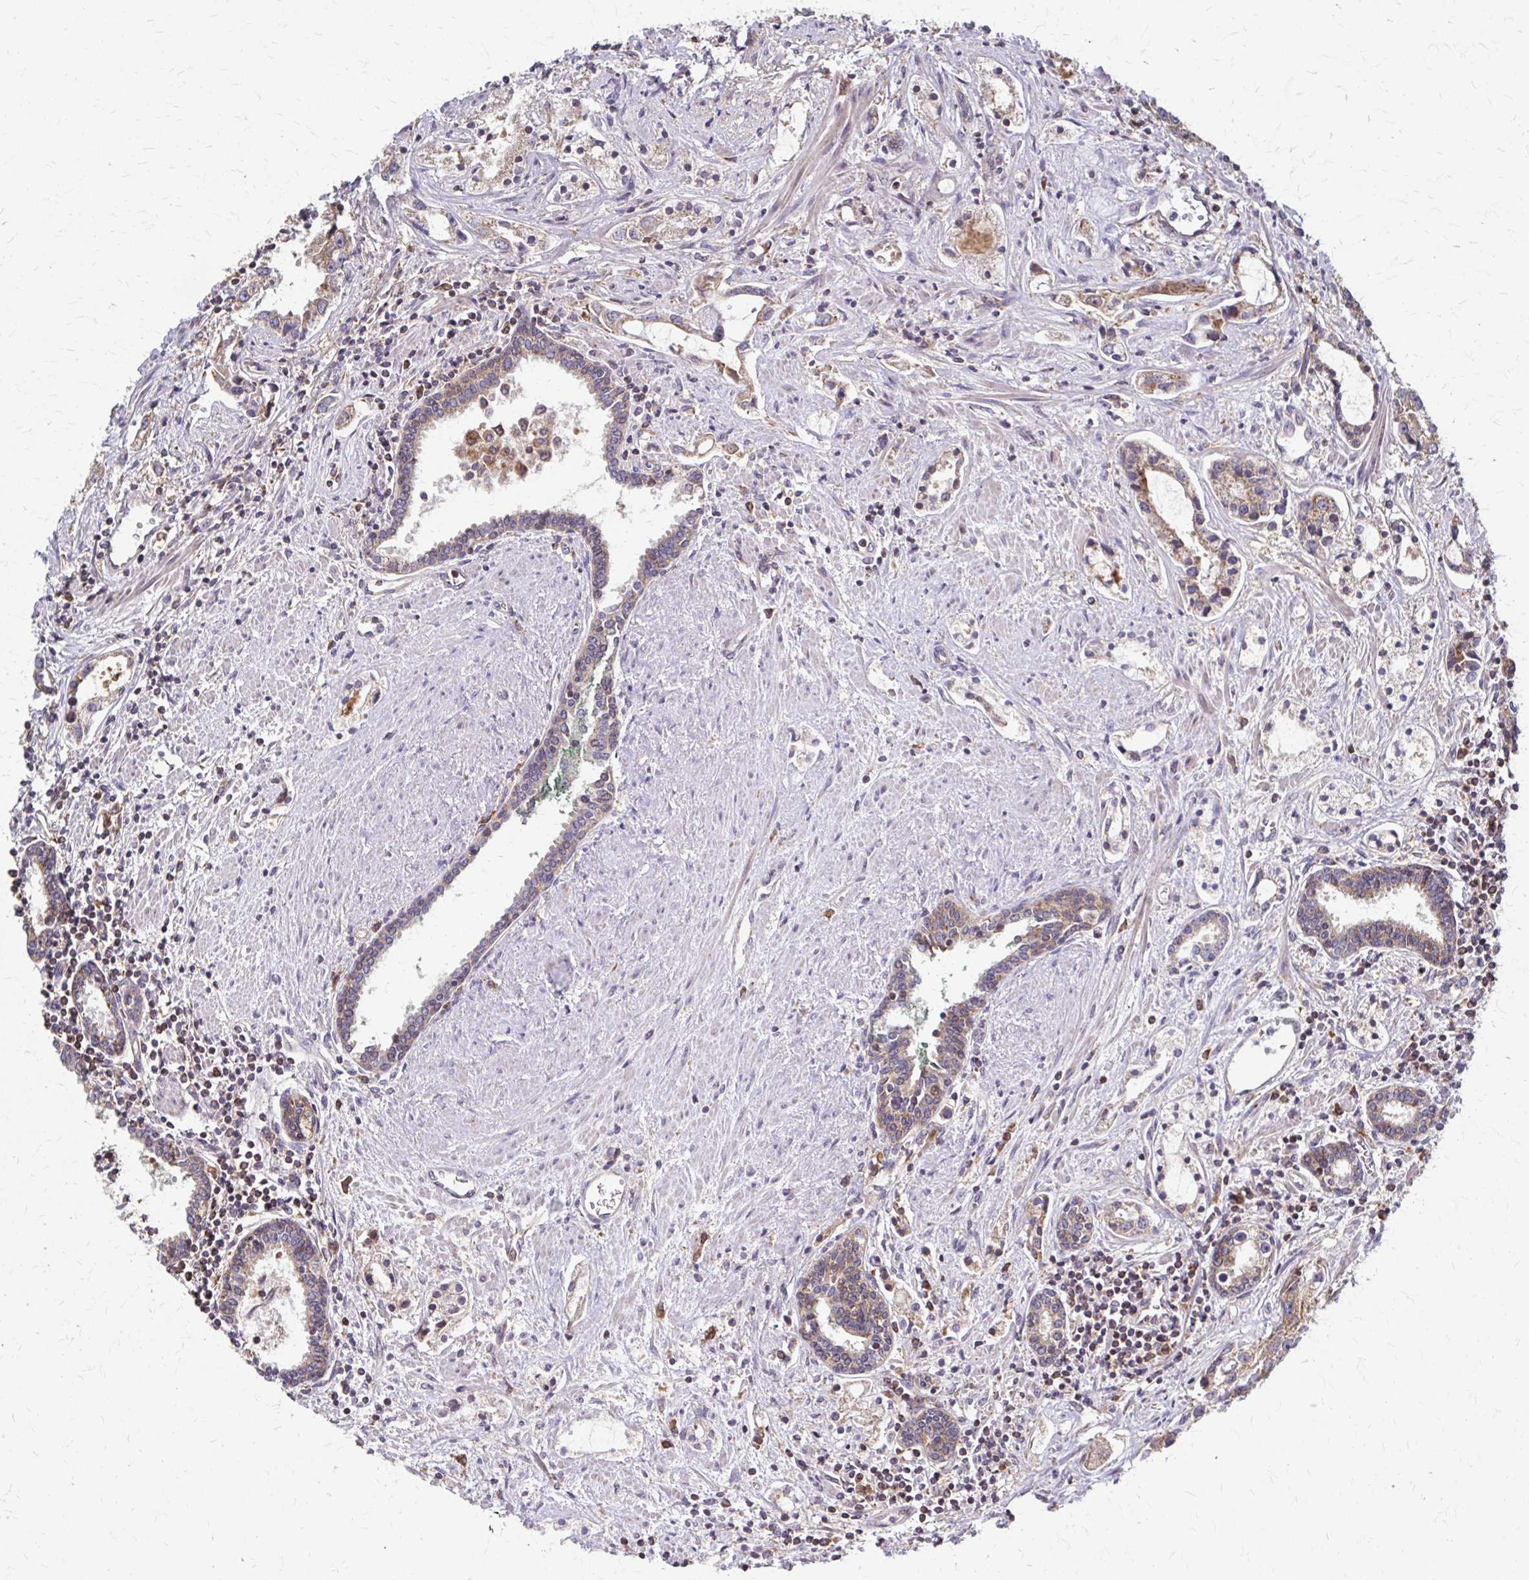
{"staining": {"intensity": "weak", "quantity": ">75%", "location": "cytoplasmic/membranous"}, "tissue": "prostate cancer", "cell_type": "Tumor cells", "image_type": "cancer", "snomed": [{"axis": "morphology", "description": "Adenocarcinoma, Medium grade"}, {"axis": "topography", "description": "Prostate"}], "caption": "IHC staining of prostate cancer (adenocarcinoma (medium-grade)), which demonstrates low levels of weak cytoplasmic/membranous positivity in about >75% of tumor cells indicating weak cytoplasmic/membranous protein positivity. The staining was performed using DAB (brown) for protein detection and nuclei were counterstained in hematoxylin (blue).", "gene": "EEF2", "patient": {"sex": "male", "age": 57}}